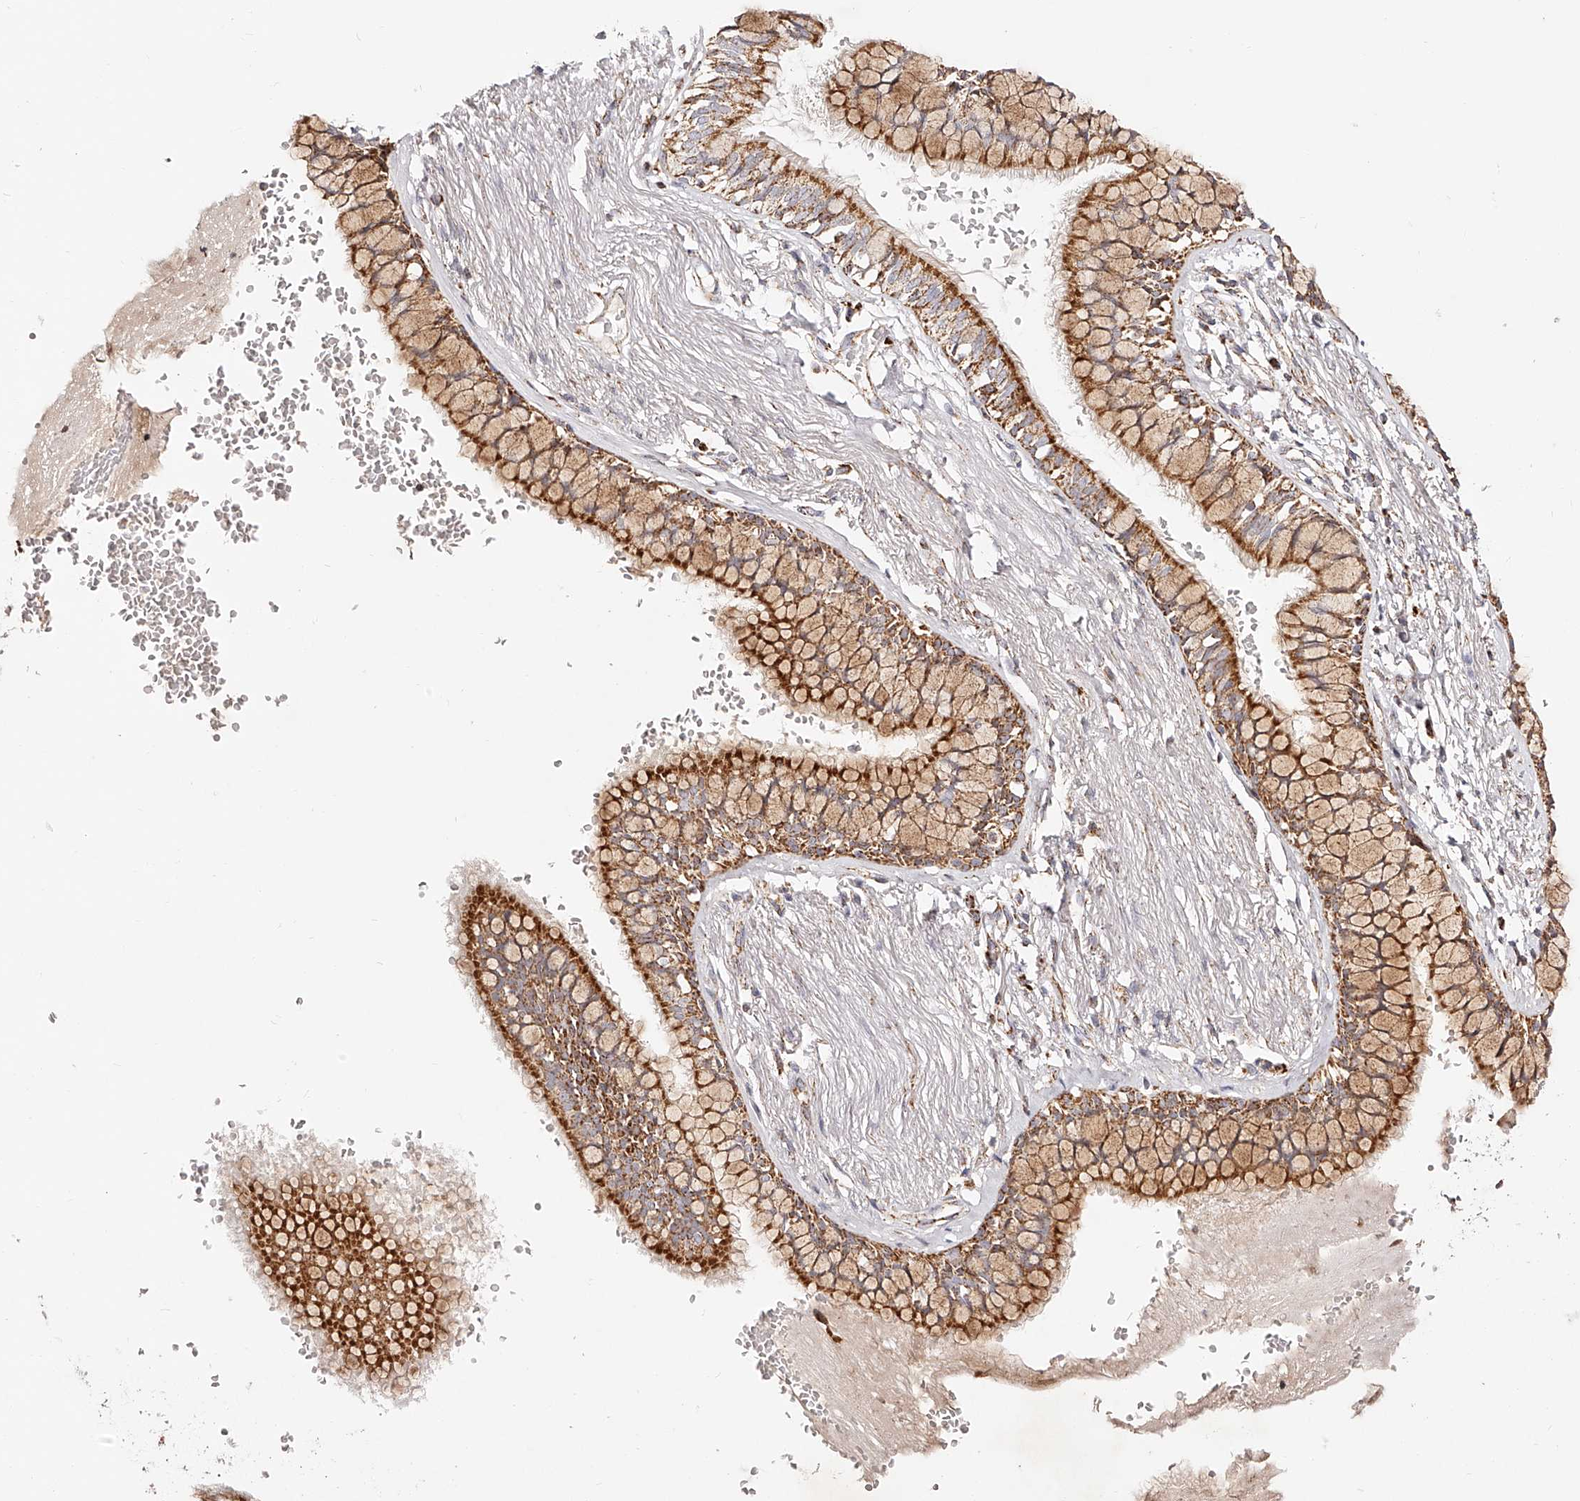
{"staining": {"intensity": "strong", "quantity": ">75%", "location": "cytoplasmic/membranous"}, "tissue": "bronchus", "cell_type": "Respiratory epithelial cells", "image_type": "normal", "snomed": [{"axis": "morphology", "description": "Normal tissue, NOS"}, {"axis": "topography", "description": "Cartilage tissue"}, {"axis": "topography", "description": "Bronchus"}], "caption": "The histopathology image reveals immunohistochemical staining of unremarkable bronchus. There is strong cytoplasmic/membranous staining is identified in approximately >75% of respiratory epithelial cells.", "gene": "NDUFV3", "patient": {"sex": "female", "age": 73}}